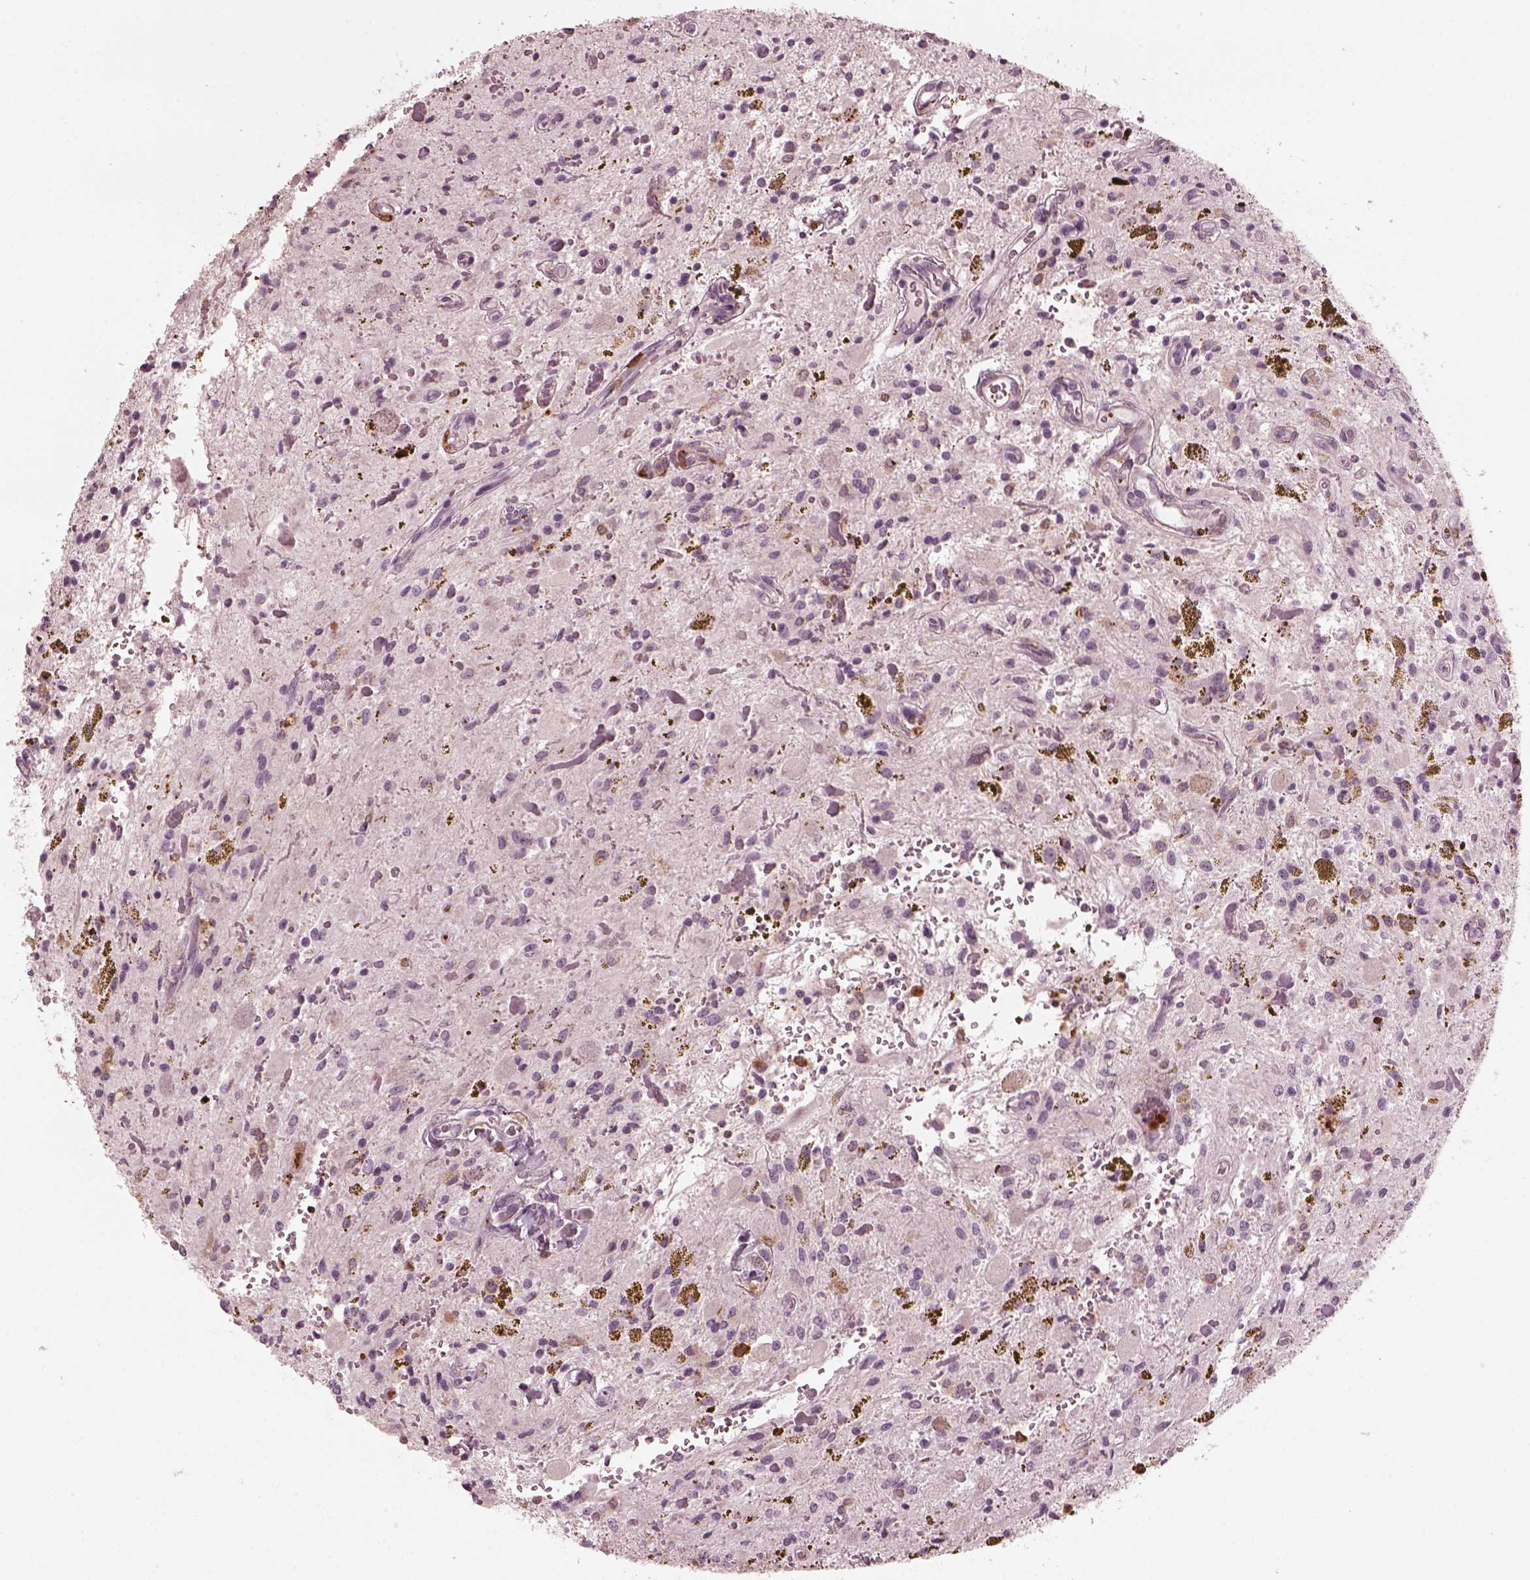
{"staining": {"intensity": "negative", "quantity": "none", "location": "none"}, "tissue": "glioma", "cell_type": "Tumor cells", "image_type": "cancer", "snomed": [{"axis": "morphology", "description": "Glioma, malignant, Low grade"}, {"axis": "topography", "description": "Cerebellum"}], "caption": "This is a histopathology image of immunohistochemistry staining of malignant glioma (low-grade), which shows no positivity in tumor cells.", "gene": "PSTPIP2", "patient": {"sex": "female", "age": 14}}